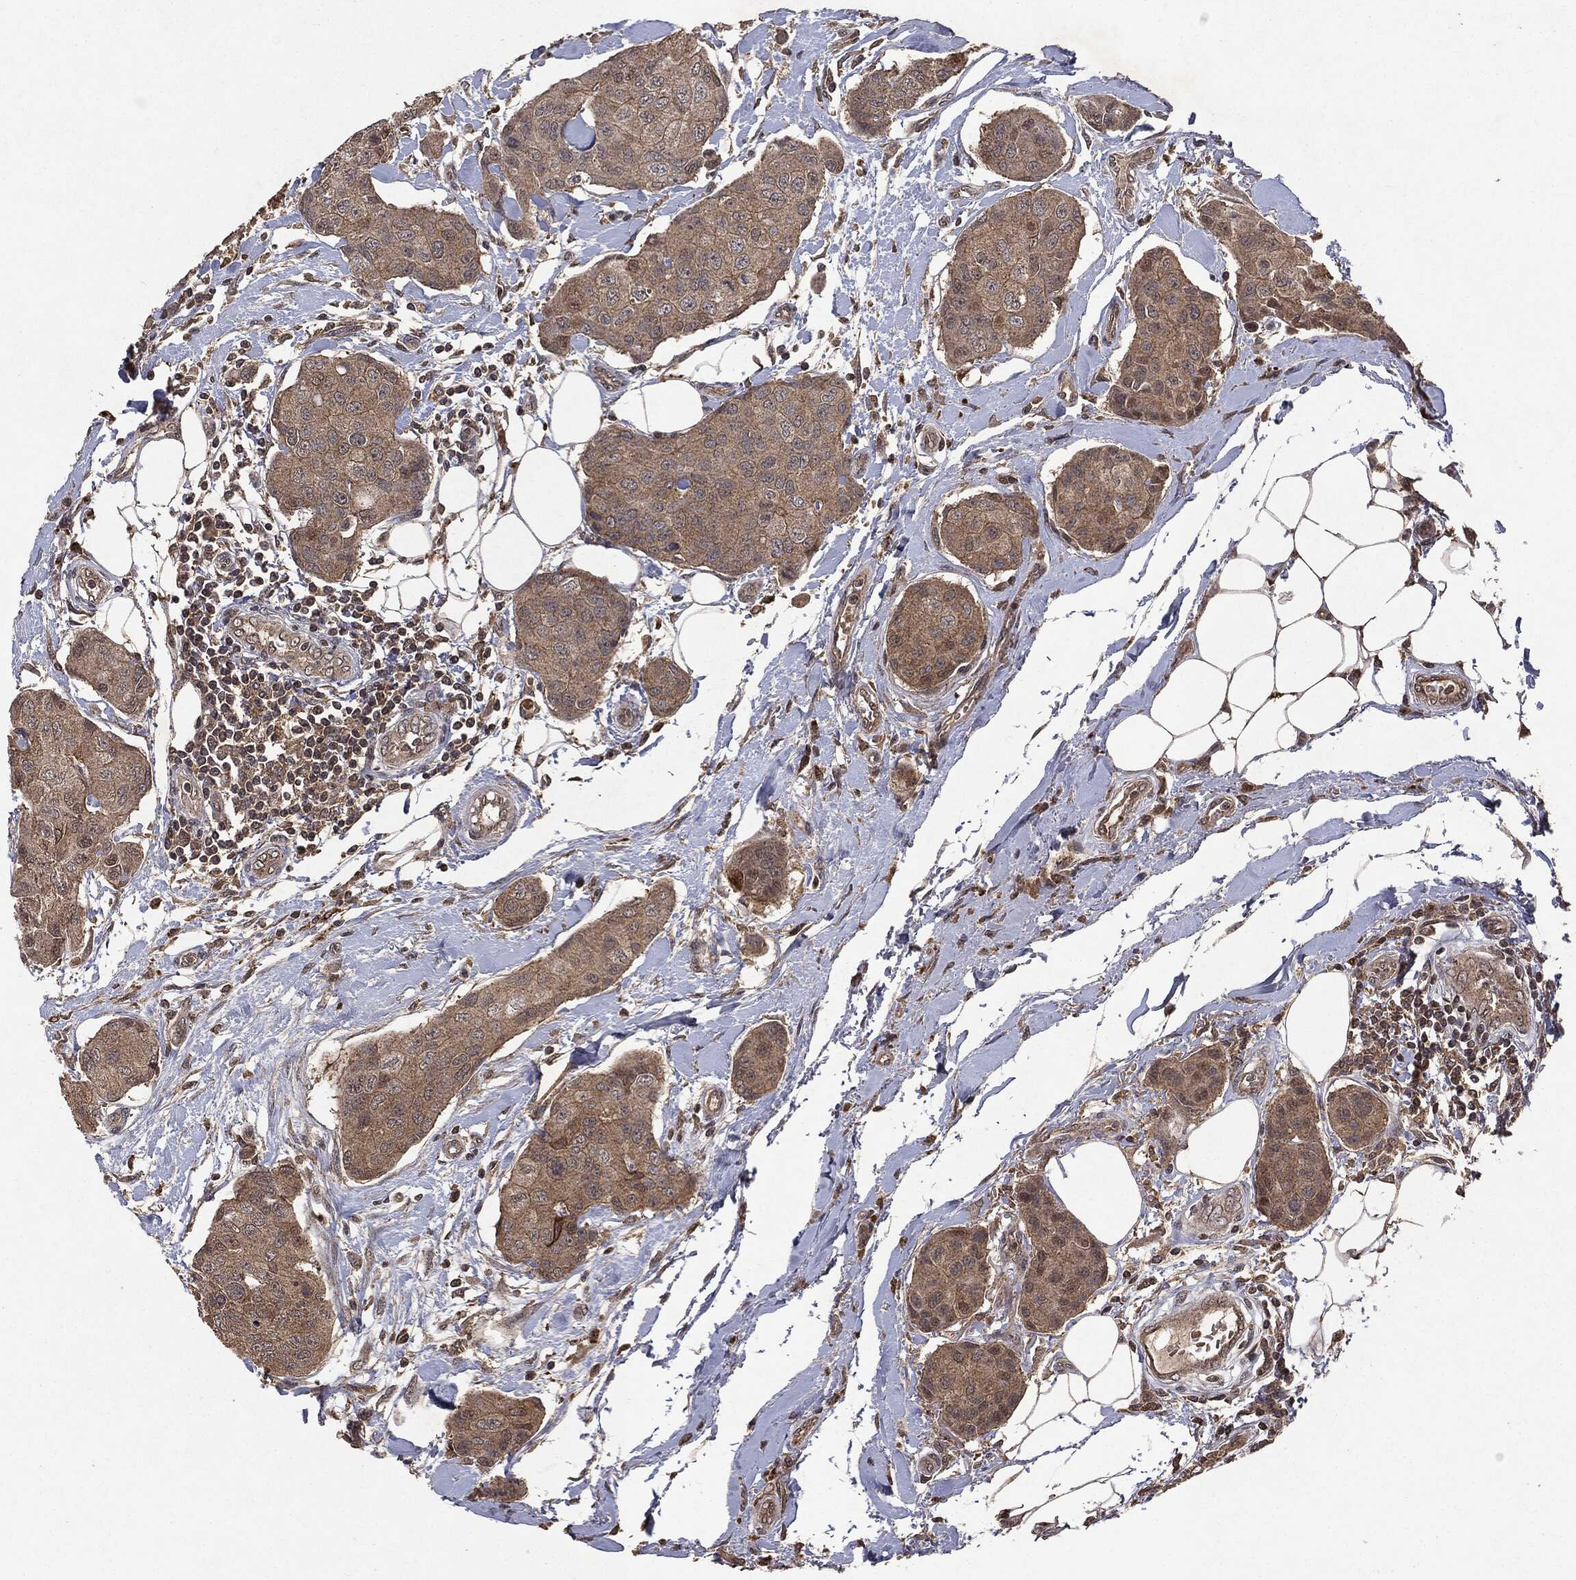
{"staining": {"intensity": "weak", "quantity": ">75%", "location": "cytoplasmic/membranous"}, "tissue": "breast cancer", "cell_type": "Tumor cells", "image_type": "cancer", "snomed": [{"axis": "morphology", "description": "Duct carcinoma"}, {"axis": "topography", "description": "Breast"}, {"axis": "topography", "description": "Lymph node"}], "caption": "About >75% of tumor cells in human breast invasive ductal carcinoma exhibit weak cytoplasmic/membranous protein positivity as visualized by brown immunohistochemical staining.", "gene": "MTOR", "patient": {"sex": "female", "age": 80}}